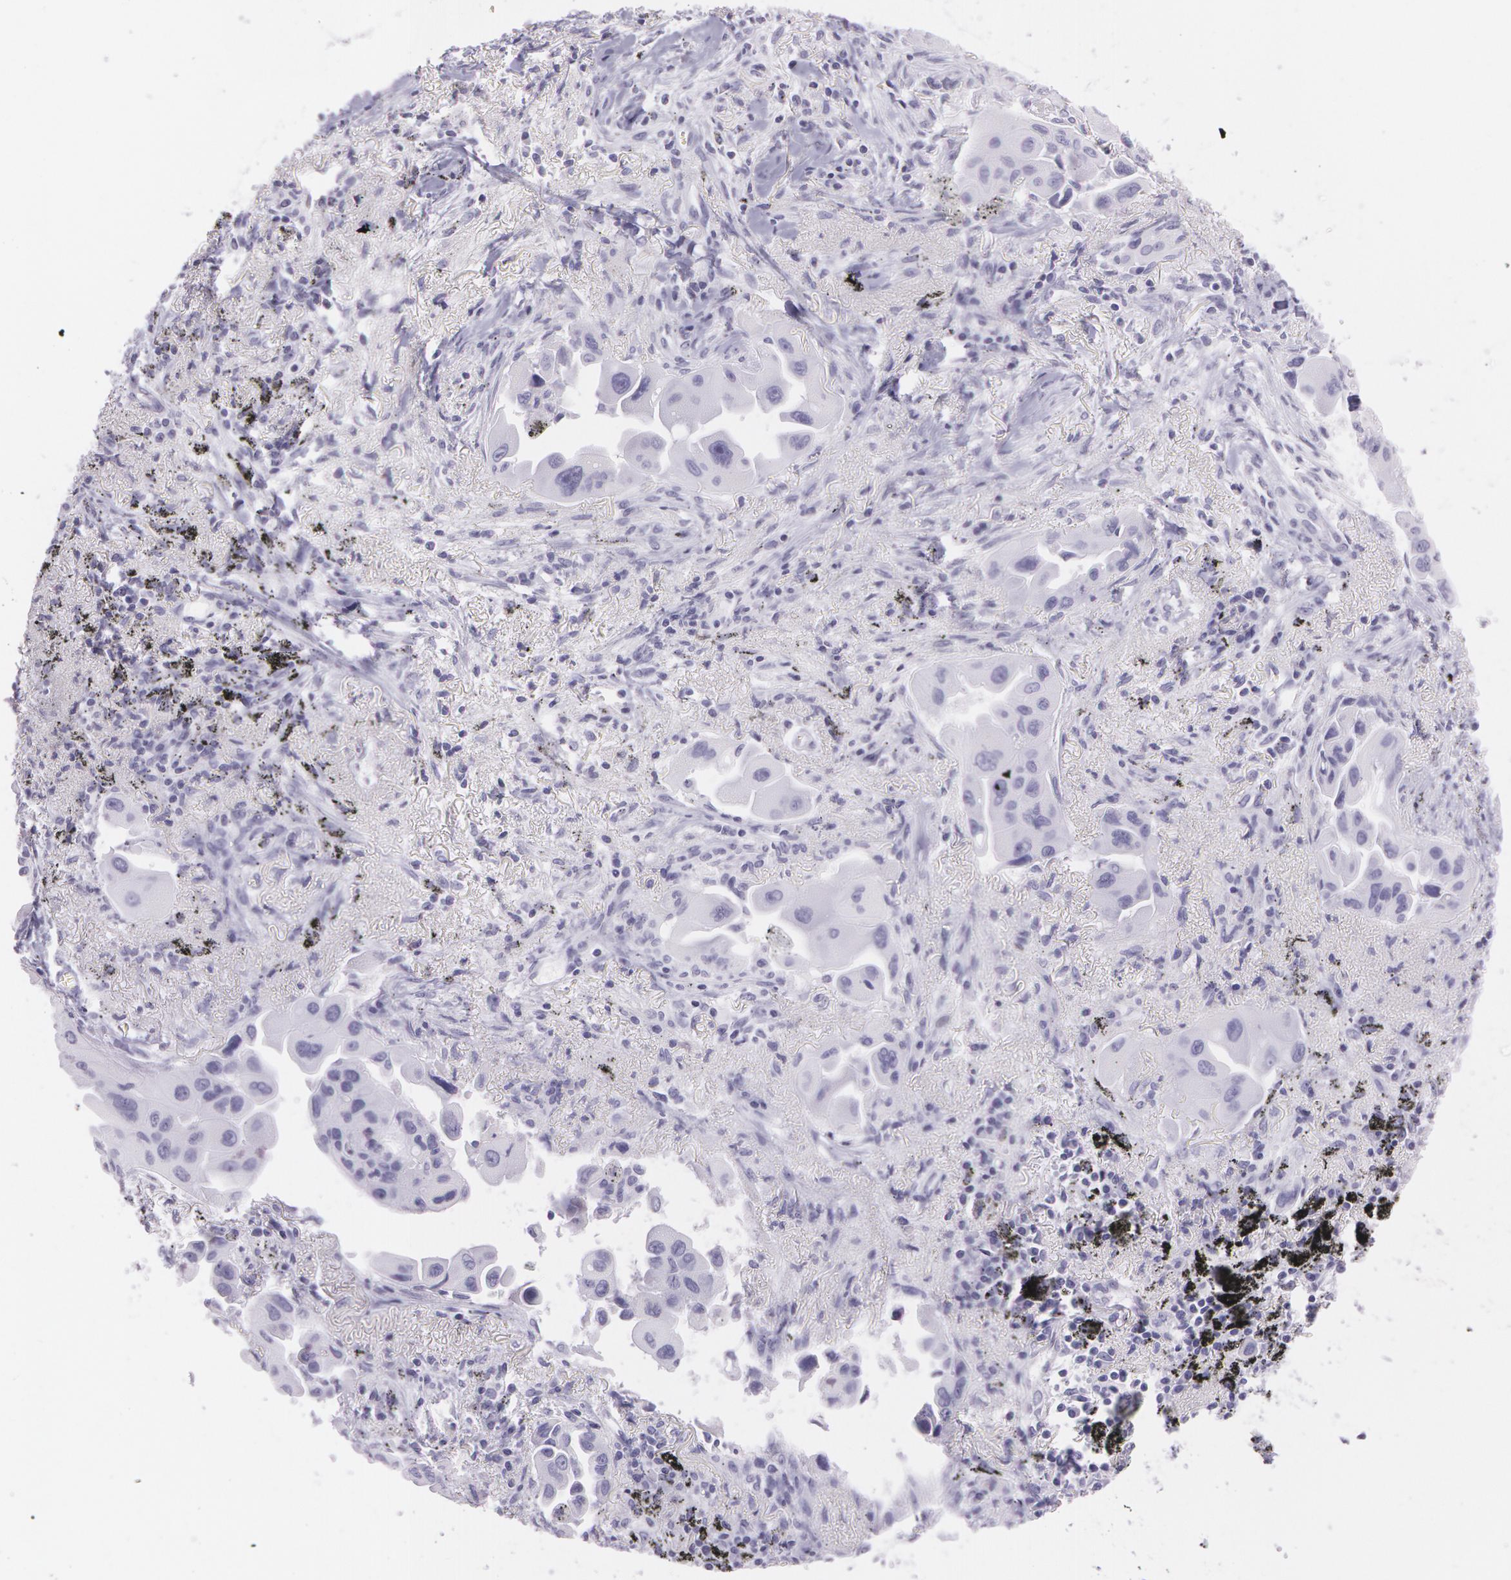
{"staining": {"intensity": "negative", "quantity": "none", "location": "none"}, "tissue": "lung cancer", "cell_type": "Tumor cells", "image_type": "cancer", "snomed": [{"axis": "morphology", "description": "Adenocarcinoma, NOS"}, {"axis": "topography", "description": "Lung"}], "caption": "Tumor cells are negative for protein expression in human lung cancer (adenocarcinoma).", "gene": "SNCG", "patient": {"sex": "male", "age": 68}}